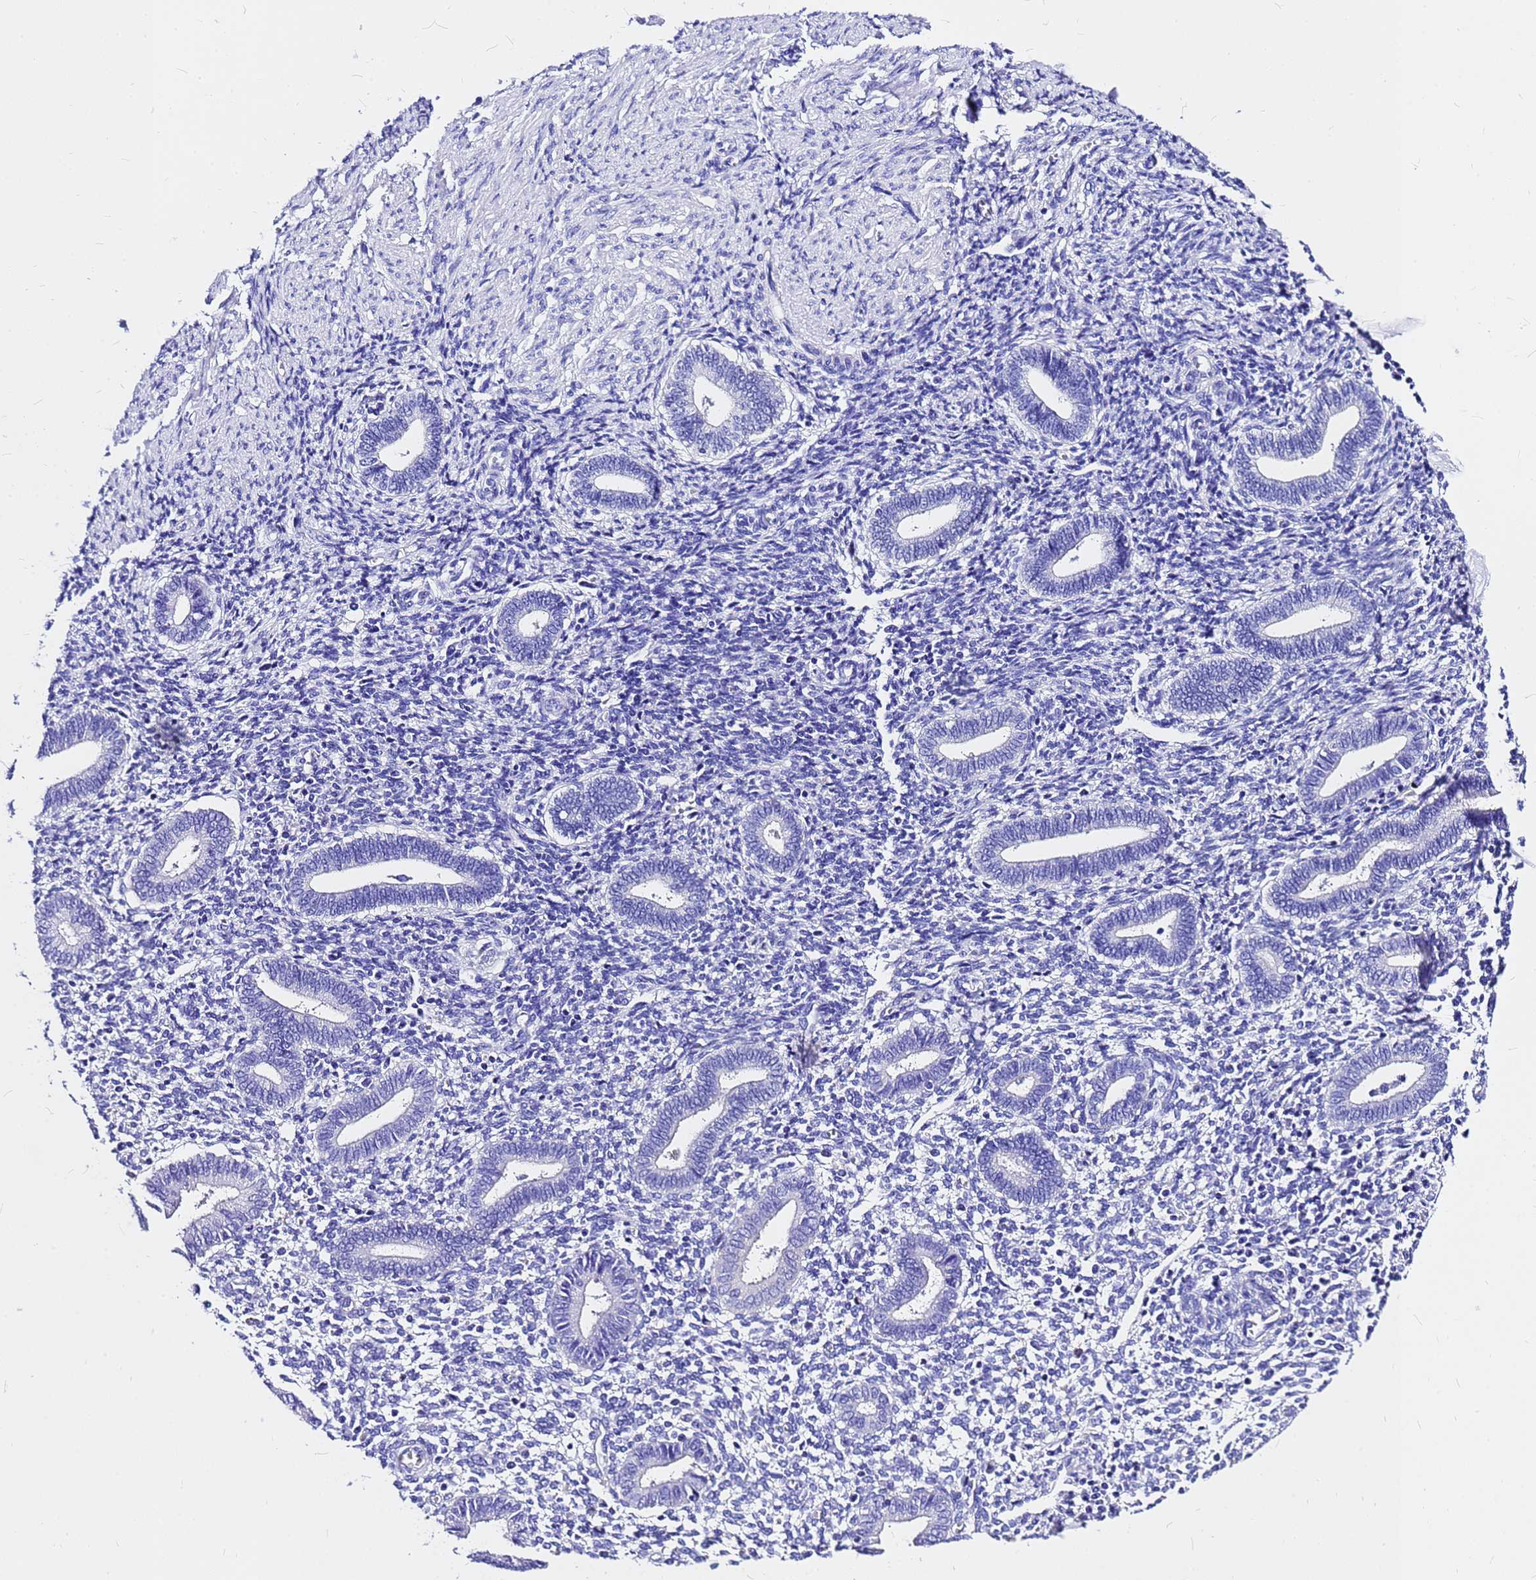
{"staining": {"intensity": "negative", "quantity": "none", "location": "none"}, "tissue": "endometrium", "cell_type": "Cells in endometrial stroma", "image_type": "normal", "snomed": [{"axis": "morphology", "description": "Normal tissue, NOS"}, {"axis": "topography", "description": "Endometrium"}], "caption": "Cells in endometrial stroma are negative for protein expression in normal human endometrium. Brightfield microscopy of immunohistochemistry stained with DAB (3,3'-diaminobenzidine) (brown) and hematoxylin (blue), captured at high magnification.", "gene": "HERC4", "patient": {"sex": "female", "age": 44}}